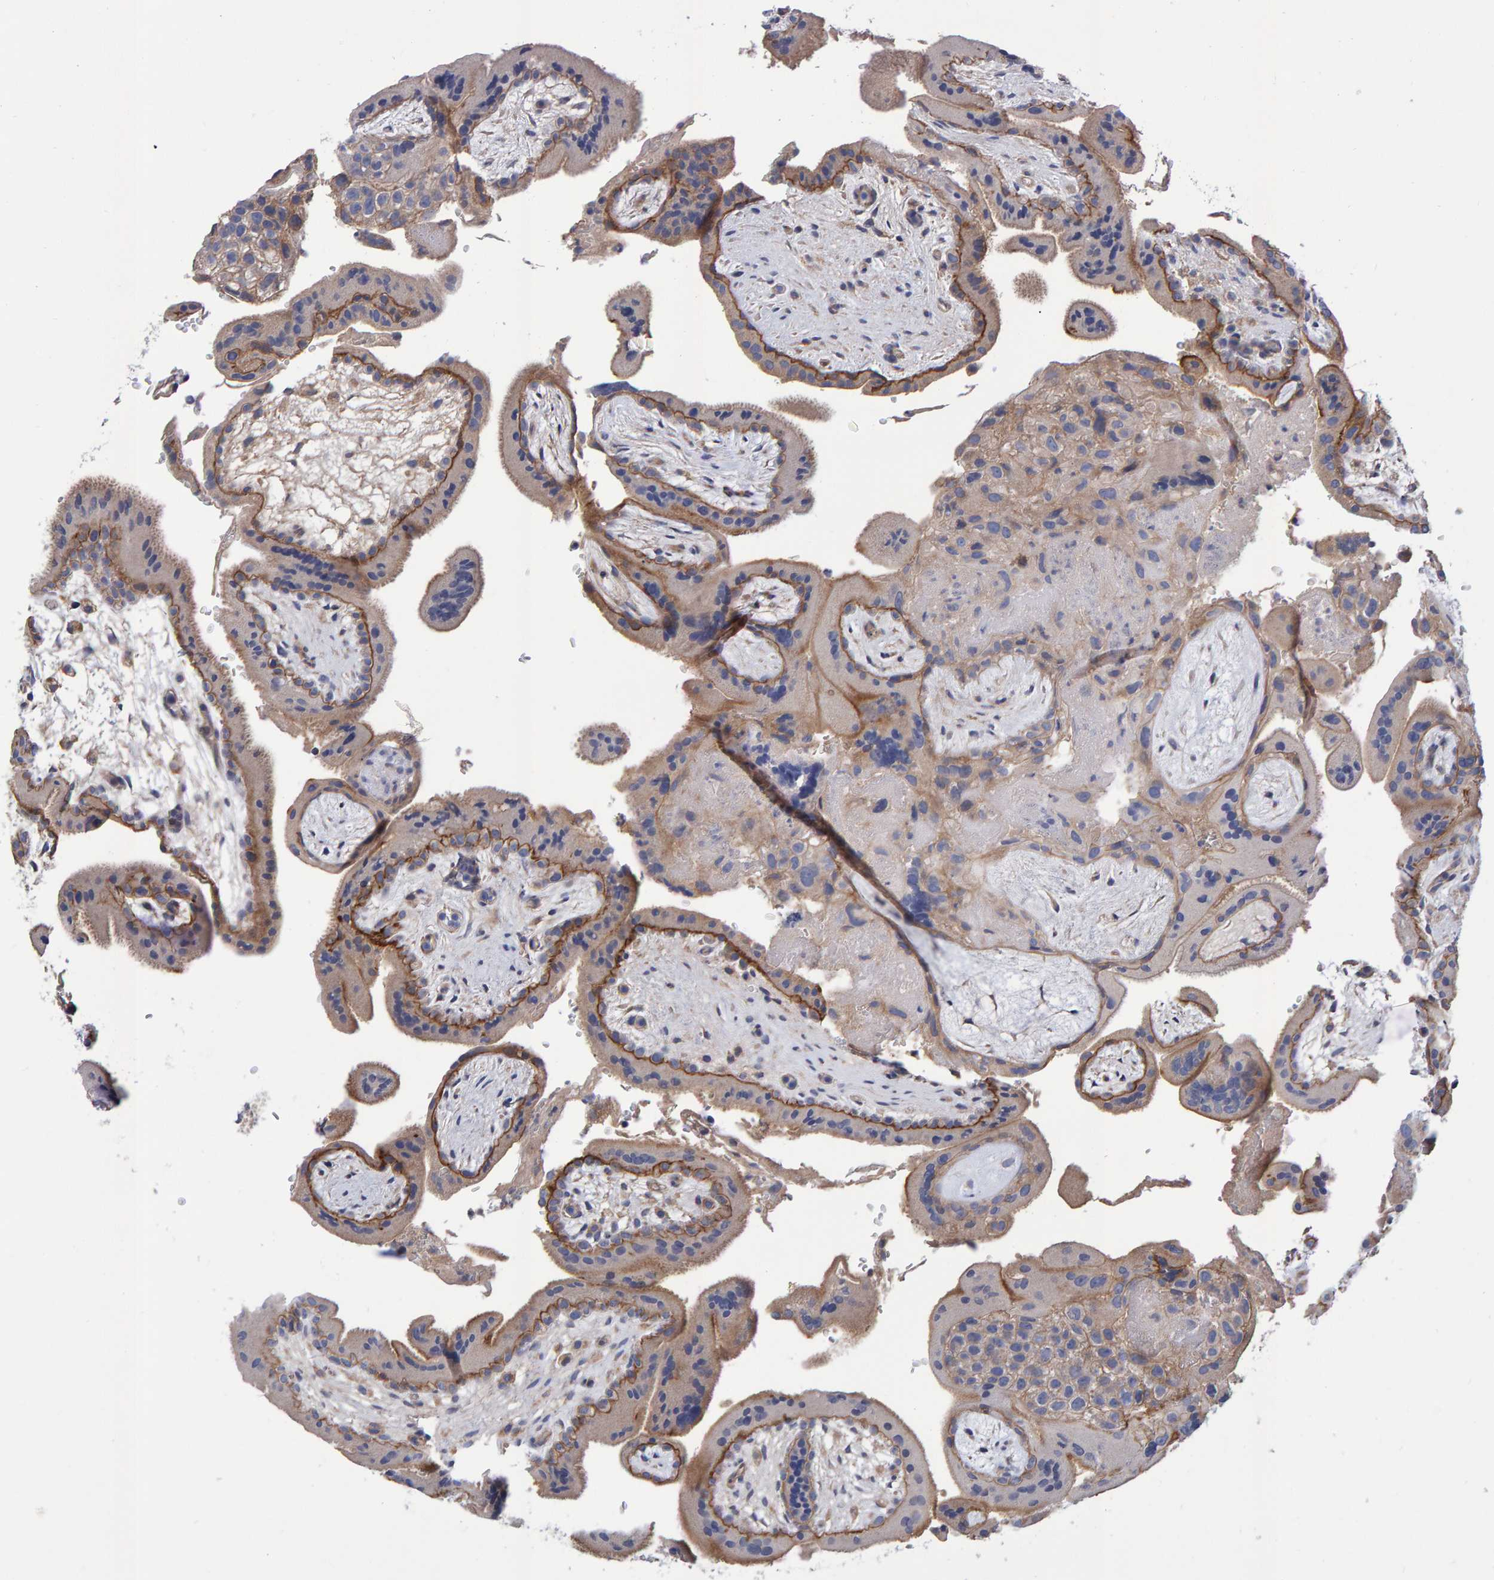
{"staining": {"intensity": "weak", "quantity": "<25%", "location": "cytoplasmic/membranous"}, "tissue": "placenta", "cell_type": "Decidual cells", "image_type": "normal", "snomed": [{"axis": "morphology", "description": "Normal tissue, NOS"}, {"axis": "topography", "description": "Placenta"}], "caption": "IHC image of normal placenta: placenta stained with DAB reveals no significant protein expression in decidual cells. (Brightfield microscopy of DAB (3,3'-diaminobenzidine) immunohistochemistry (IHC) at high magnification).", "gene": "EFR3A", "patient": {"sex": "female", "age": 35}}